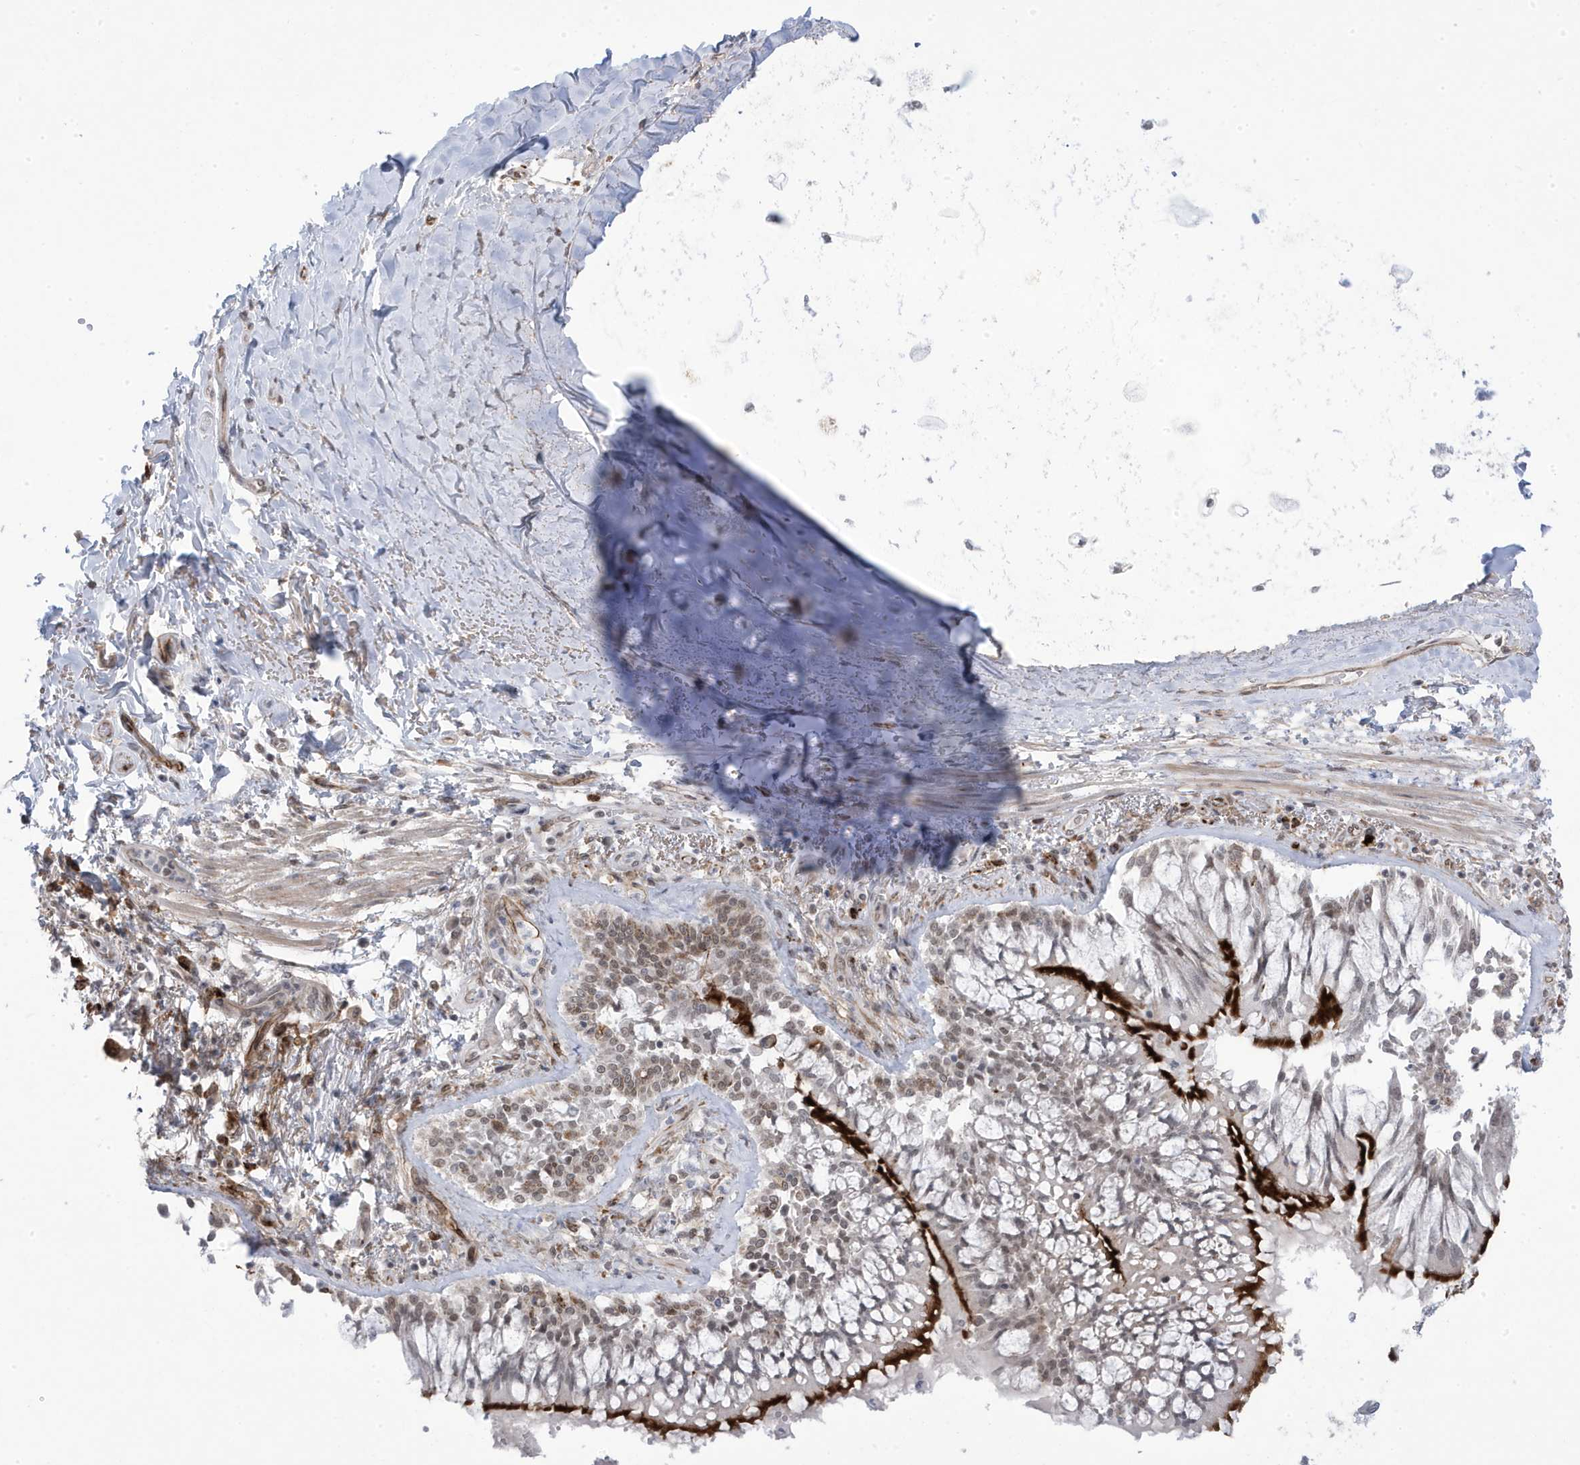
{"staining": {"intensity": "moderate", "quantity": ">75%", "location": "nuclear"}, "tissue": "adipose tissue", "cell_type": "Adipocytes", "image_type": "normal", "snomed": [{"axis": "morphology", "description": "Normal tissue, NOS"}, {"axis": "topography", "description": "Cartilage tissue"}, {"axis": "topography", "description": "Bronchus"}, {"axis": "topography", "description": "Lung"}, {"axis": "topography", "description": "Peripheral nerve tissue"}], "caption": "Adipose tissue stained for a protein (brown) shows moderate nuclear positive expression in about >75% of adipocytes.", "gene": "ADAMTSL3", "patient": {"sex": "female", "age": 49}}